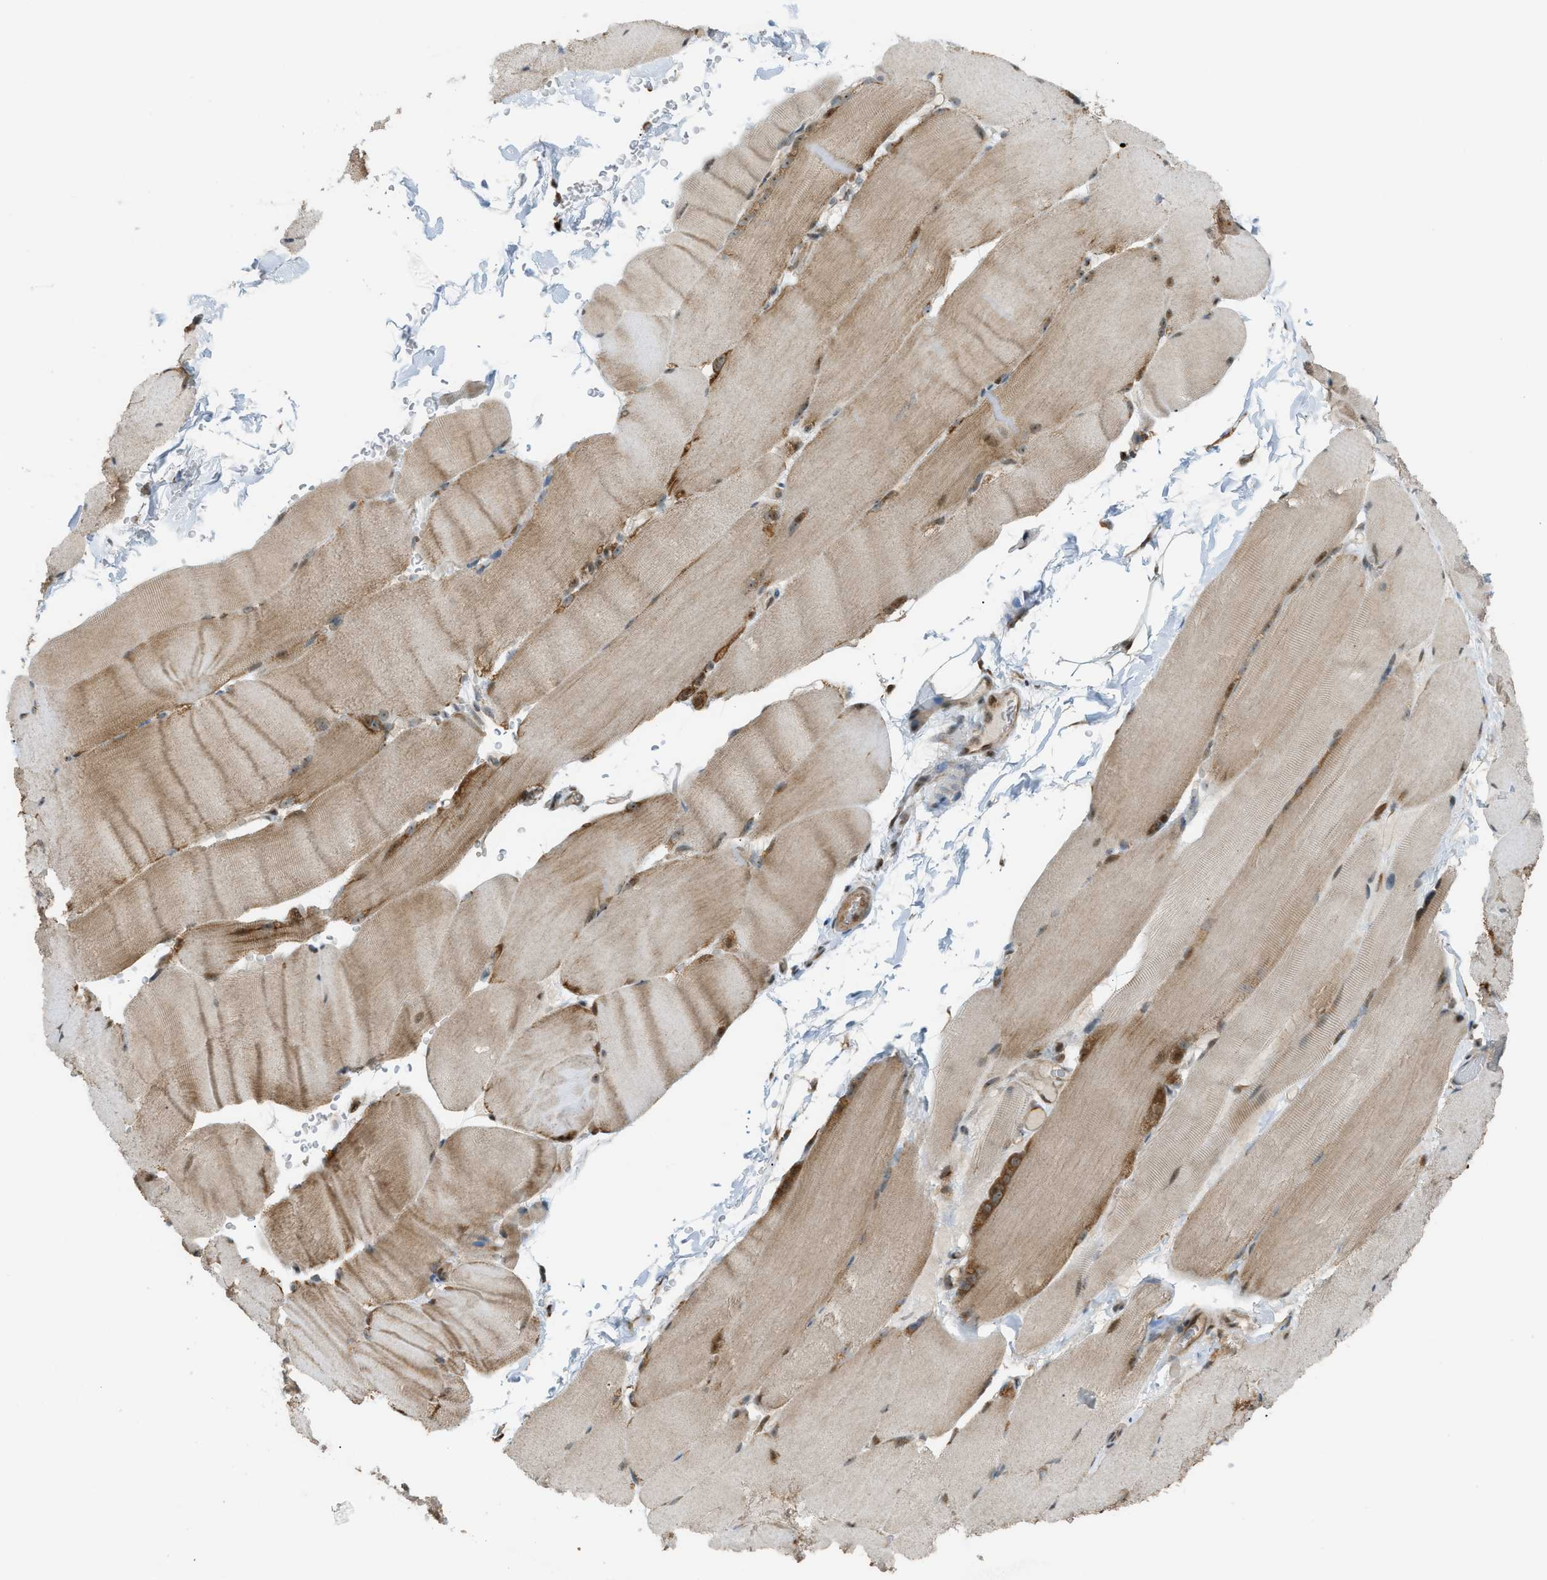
{"staining": {"intensity": "moderate", "quantity": ">75%", "location": "cytoplasmic/membranous,nuclear"}, "tissue": "skeletal muscle", "cell_type": "Myocytes", "image_type": "normal", "snomed": [{"axis": "morphology", "description": "Normal tissue, NOS"}, {"axis": "topography", "description": "Skin"}, {"axis": "topography", "description": "Skeletal muscle"}], "caption": "Moderate cytoplasmic/membranous,nuclear staining for a protein is appreciated in approximately >75% of myocytes of unremarkable skeletal muscle using immunohistochemistry.", "gene": "CCDC186", "patient": {"sex": "male", "age": 83}}